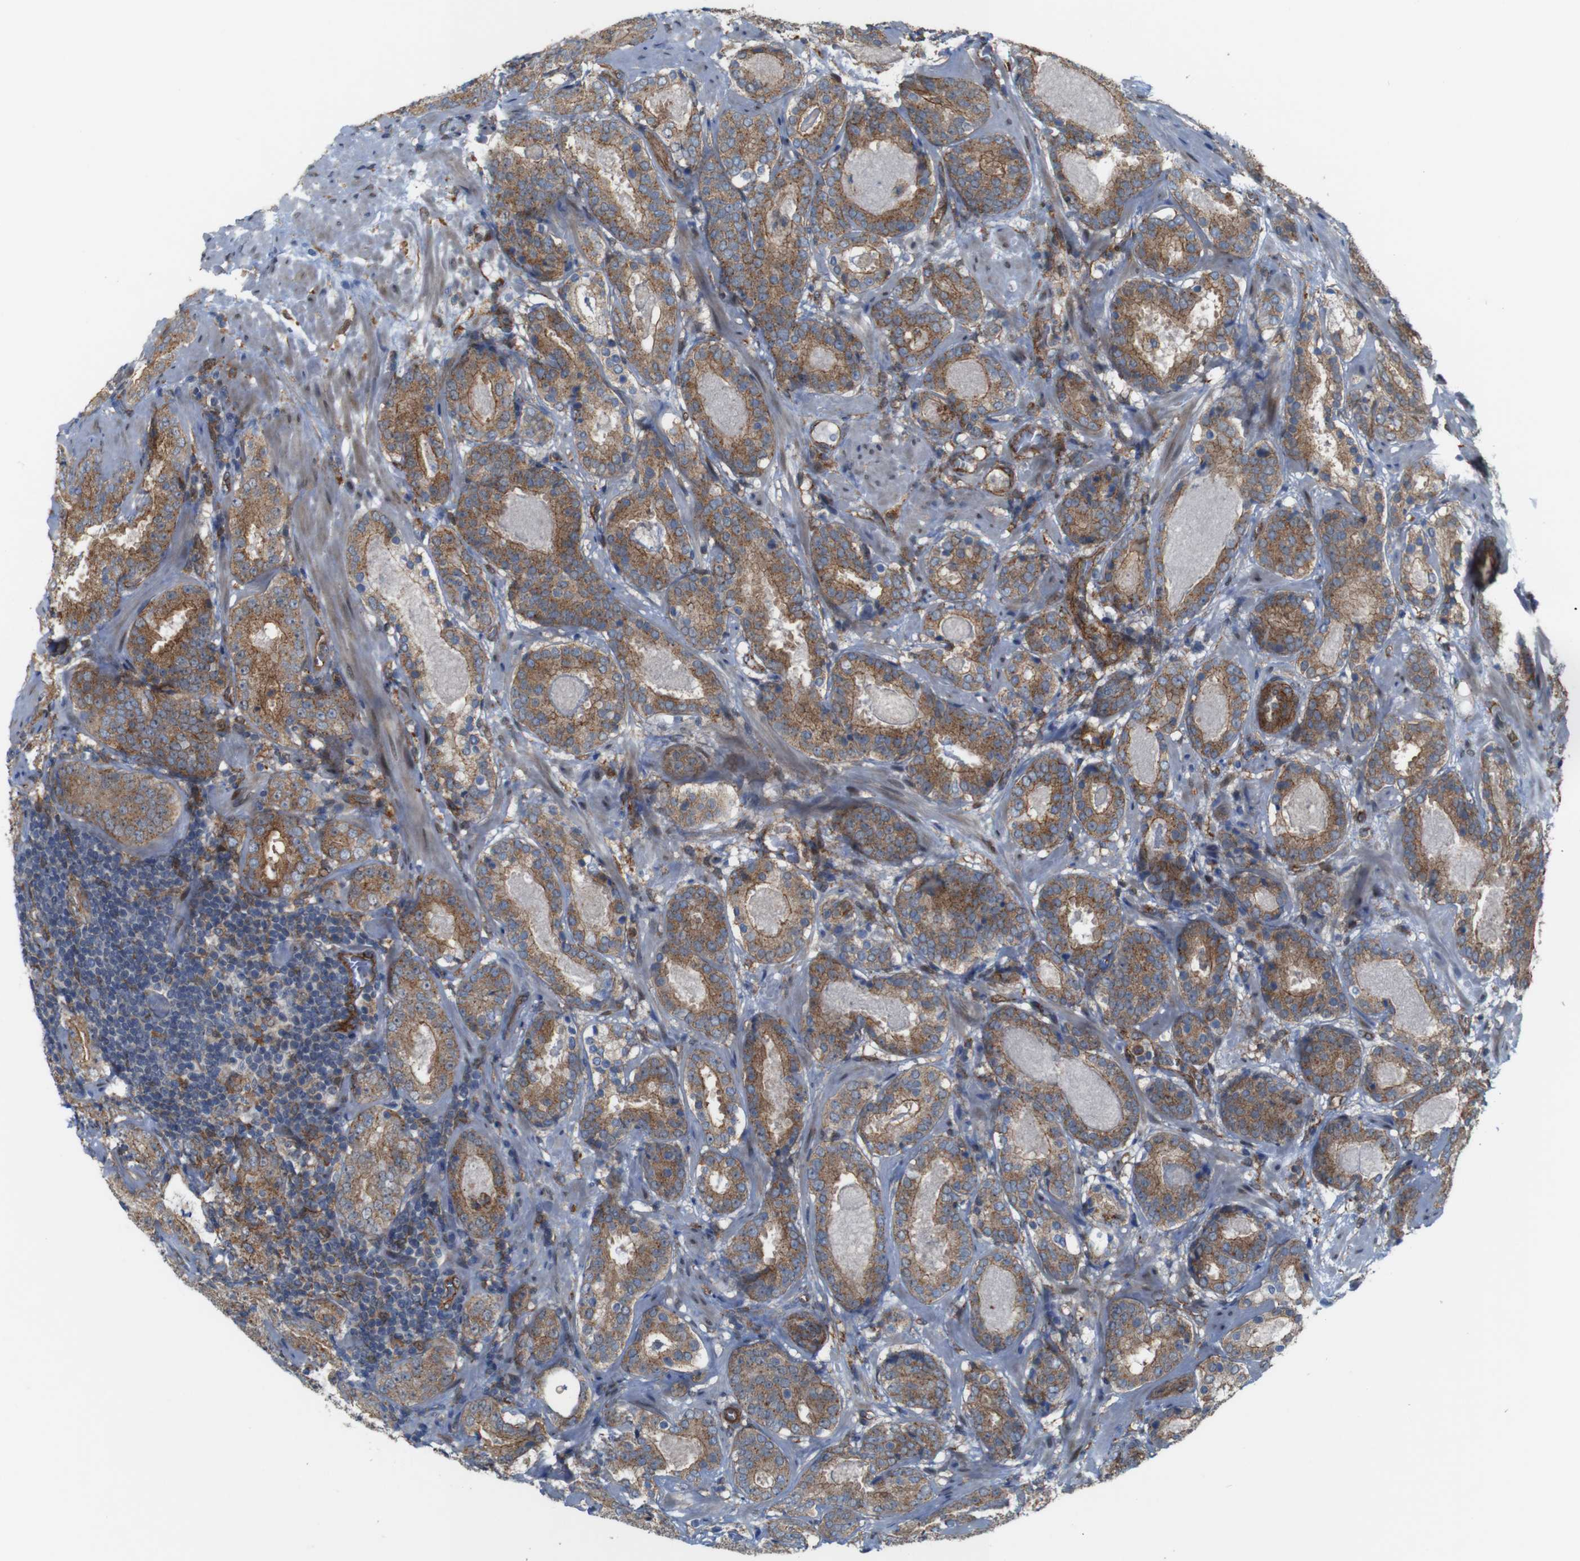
{"staining": {"intensity": "moderate", "quantity": ">75%", "location": "cytoplasmic/membranous"}, "tissue": "prostate cancer", "cell_type": "Tumor cells", "image_type": "cancer", "snomed": [{"axis": "morphology", "description": "Adenocarcinoma, Low grade"}, {"axis": "topography", "description": "Prostate"}], "caption": "The immunohistochemical stain highlights moderate cytoplasmic/membranous staining in tumor cells of prostate cancer tissue. The staining was performed using DAB (3,3'-diaminobenzidine), with brown indicating positive protein expression. Nuclei are stained blue with hematoxylin.", "gene": "PTGER4", "patient": {"sex": "male", "age": 69}}